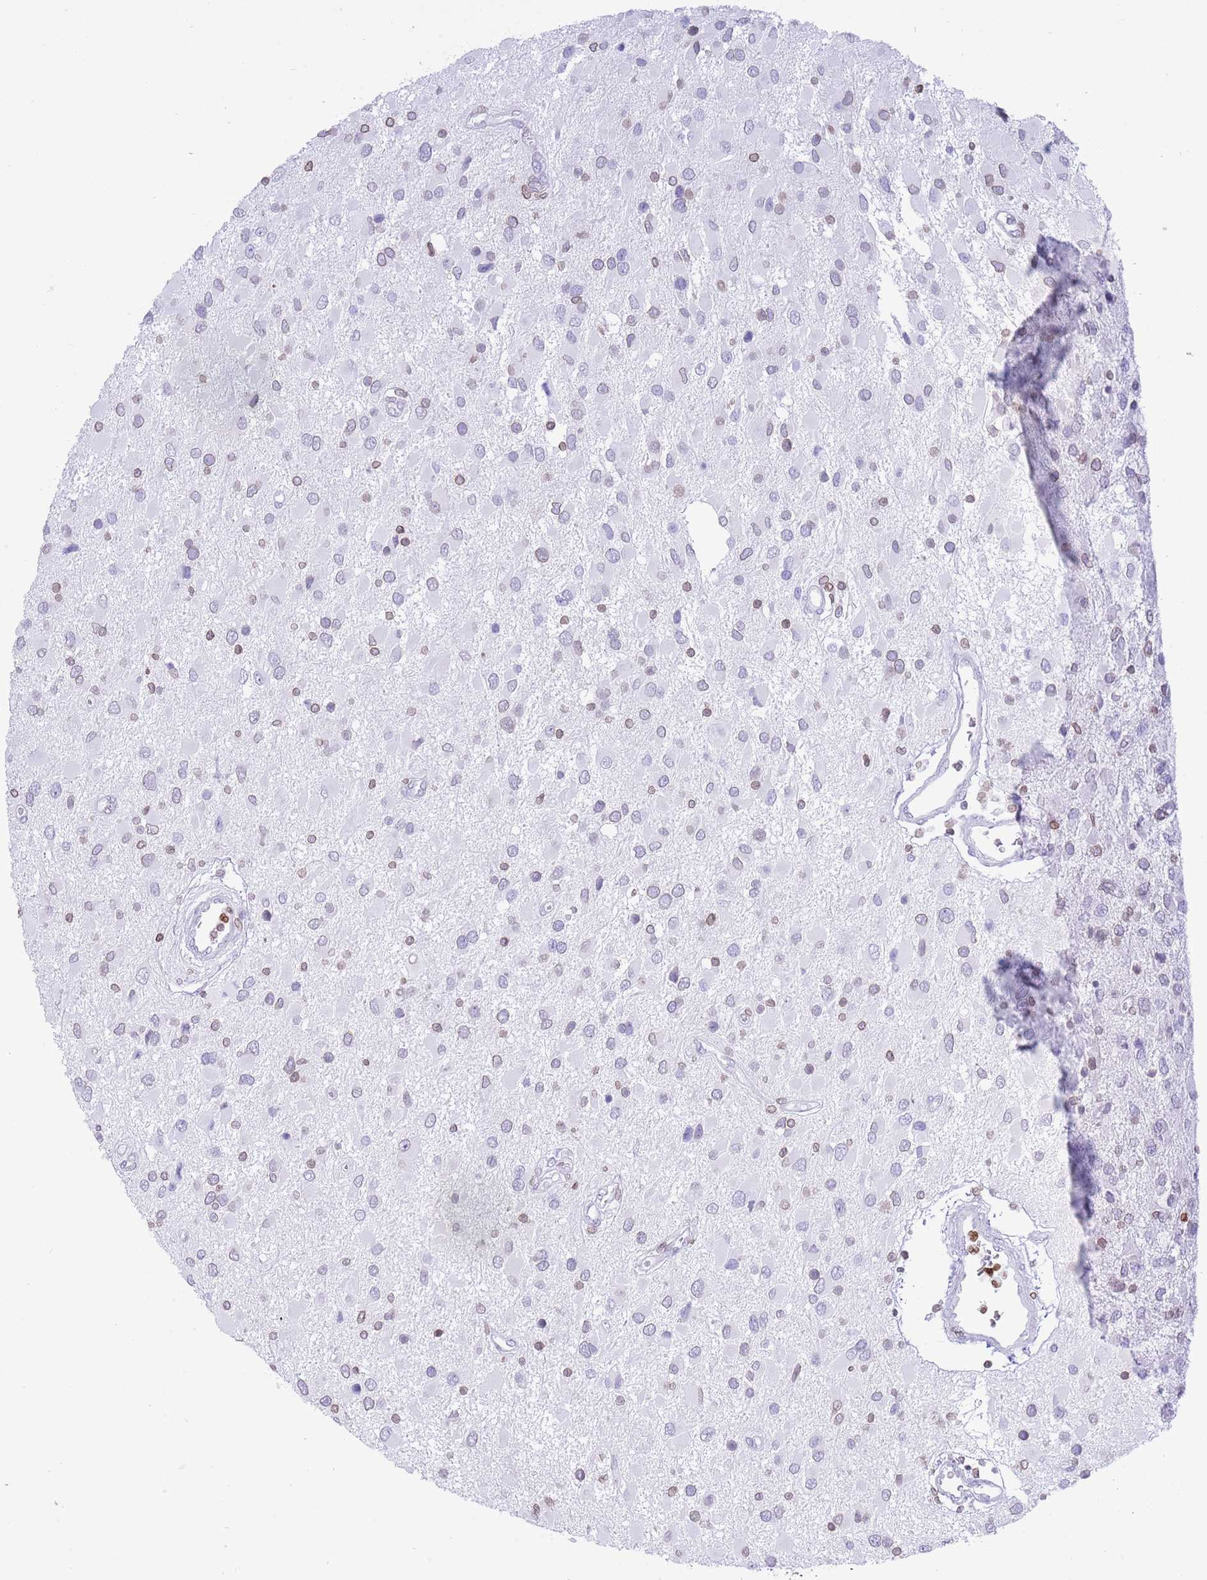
{"staining": {"intensity": "weak", "quantity": "25%-75%", "location": "cytoplasmic/membranous,nuclear"}, "tissue": "glioma", "cell_type": "Tumor cells", "image_type": "cancer", "snomed": [{"axis": "morphology", "description": "Glioma, malignant, High grade"}, {"axis": "topography", "description": "Brain"}], "caption": "Malignant glioma (high-grade) stained with immunohistochemistry displays weak cytoplasmic/membranous and nuclear staining in about 25%-75% of tumor cells.", "gene": "LBR", "patient": {"sex": "male", "age": 53}}